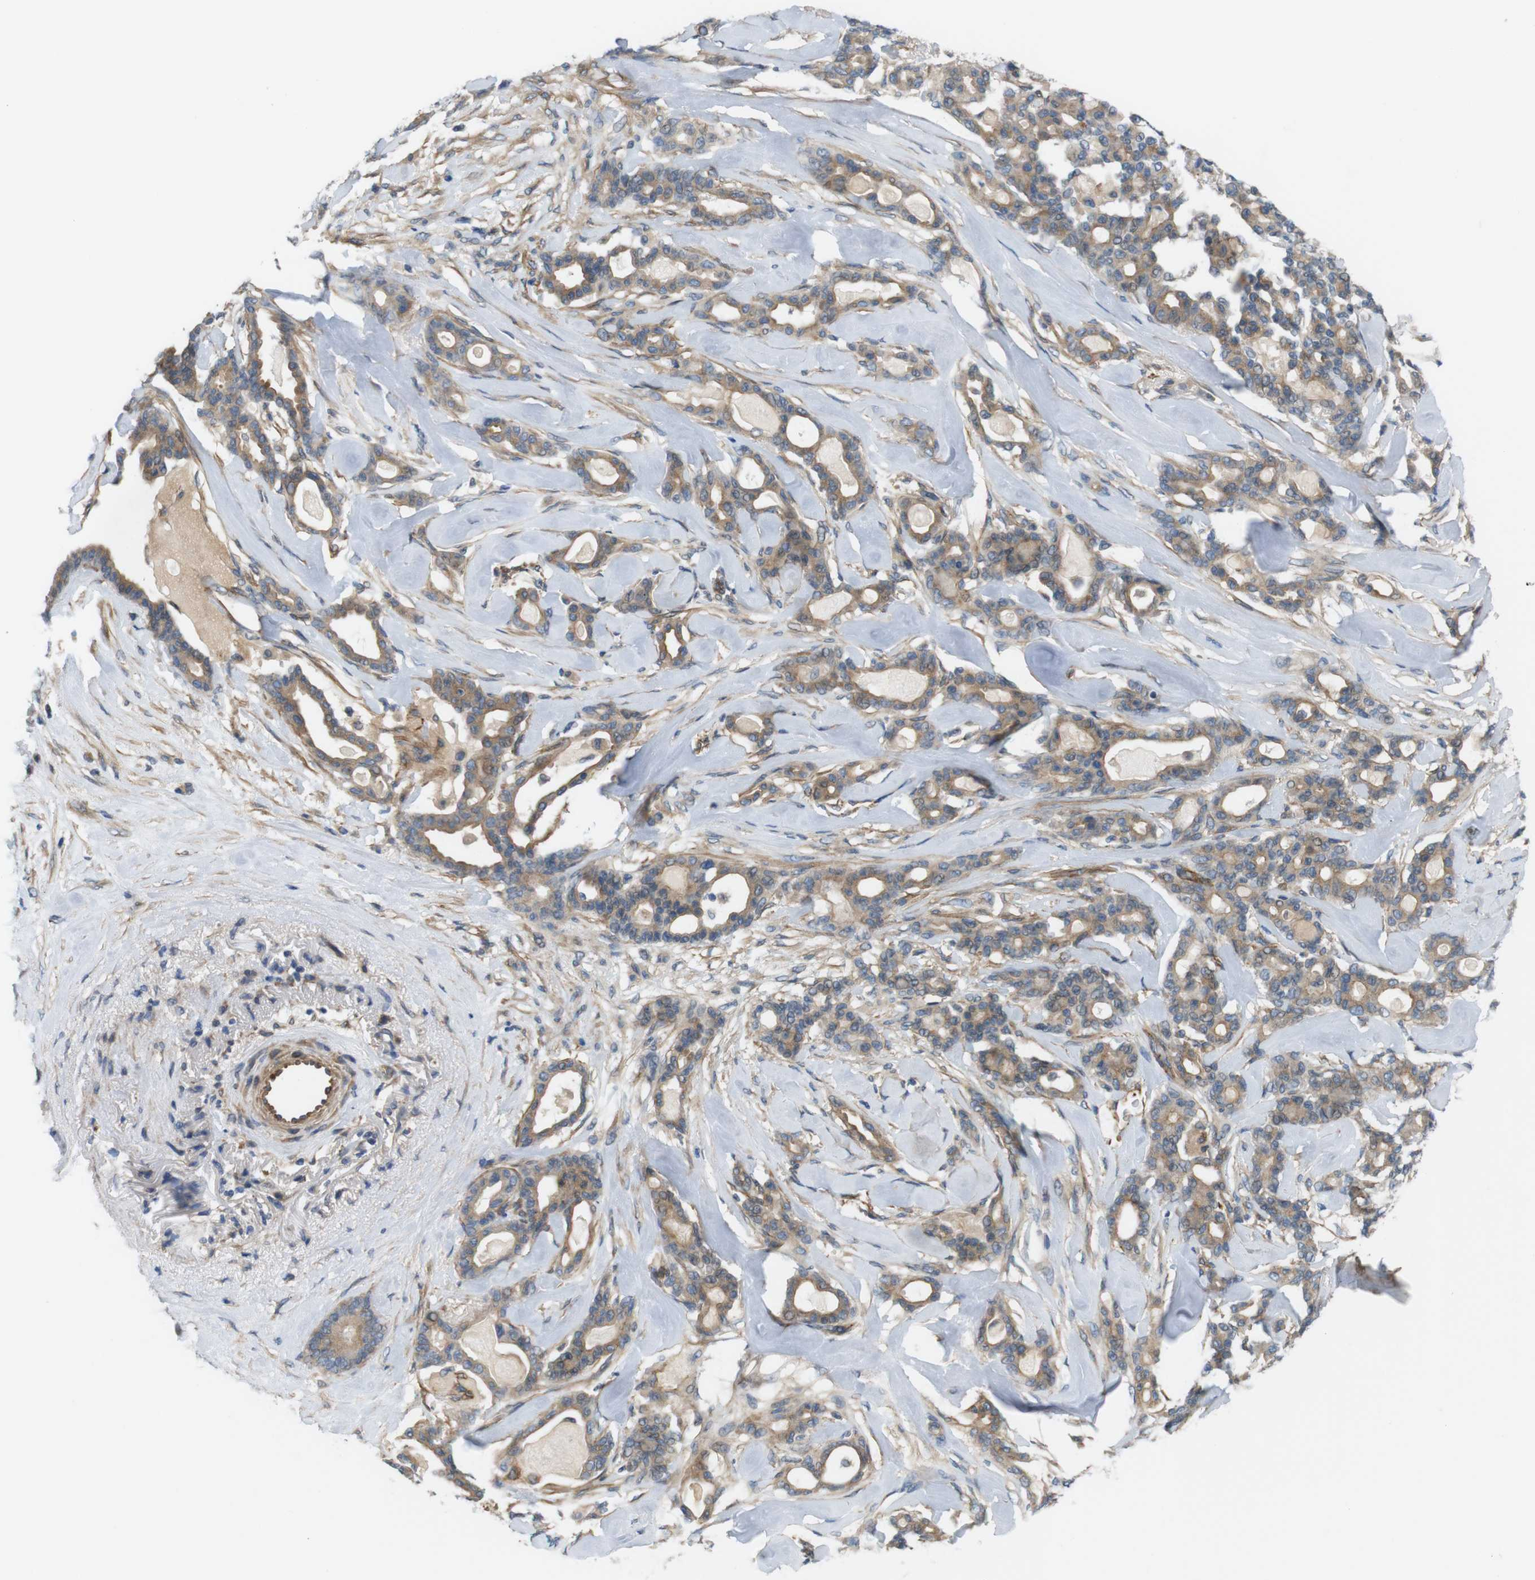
{"staining": {"intensity": "moderate", "quantity": ">75%", "location": "cytoplasmic/membranous"}, "tissue": "pancreatic cancer", "cell_type": "Tumor cells", "image_type": "cancer", "snomed": [{"axis": "morphology", "description": "Adenocarcinoma, NOS"}, {"axis": "topography", "description": "Pancreas"}], "caption": "Pancreatic cancer (adenocarcinoma) was stained to show a protein in brown. There is medium levels of moderate cytoplasmic/membranous staining in approximately >75% of tumor cells.", "gene": "BVES", "patient": {"sex": "male", "age": 63}}